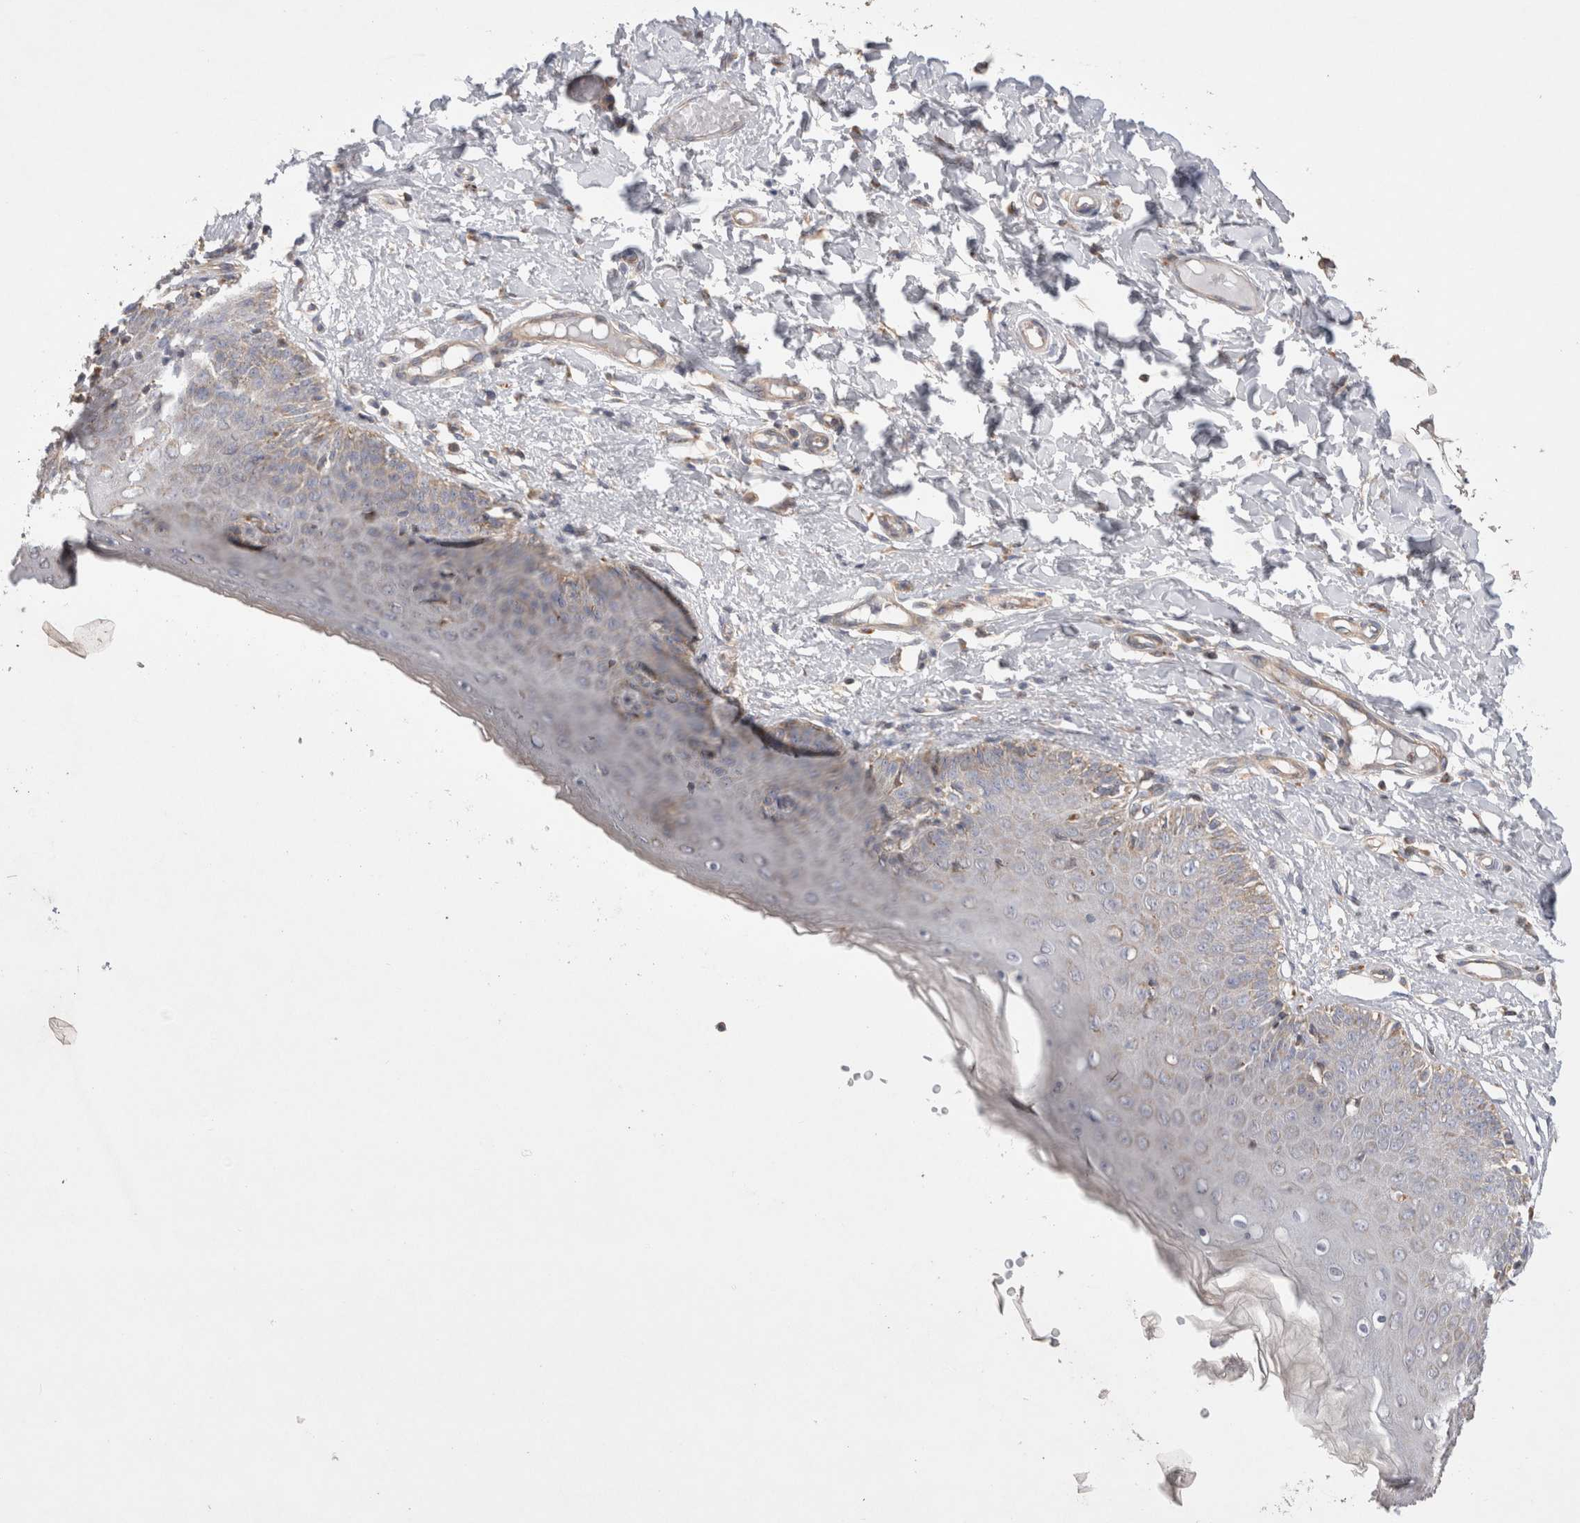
{"staining": {"intensity": "moderate", "quantity": "<25%", "location": "cytoplasmic/membranous"}, "tissue": "skin", "cell_type": "Epidermal cells", "image_type": "normal", "snomed": [{"axis": "morphology", "description": "Normal tissue, NOS"}, {"axis": "topography", "description": "Vulva"}], "caption": "Immunohistochemistry (DAB (3,3'-diaminobenzidine)) staining of unremarkable skin reveals moderate cytoplasmic/membranous protein expression in approximately <25% of epidermal cells.", "gene": "TBC1D16", "patient": {"sex": "female", "age": 66}}